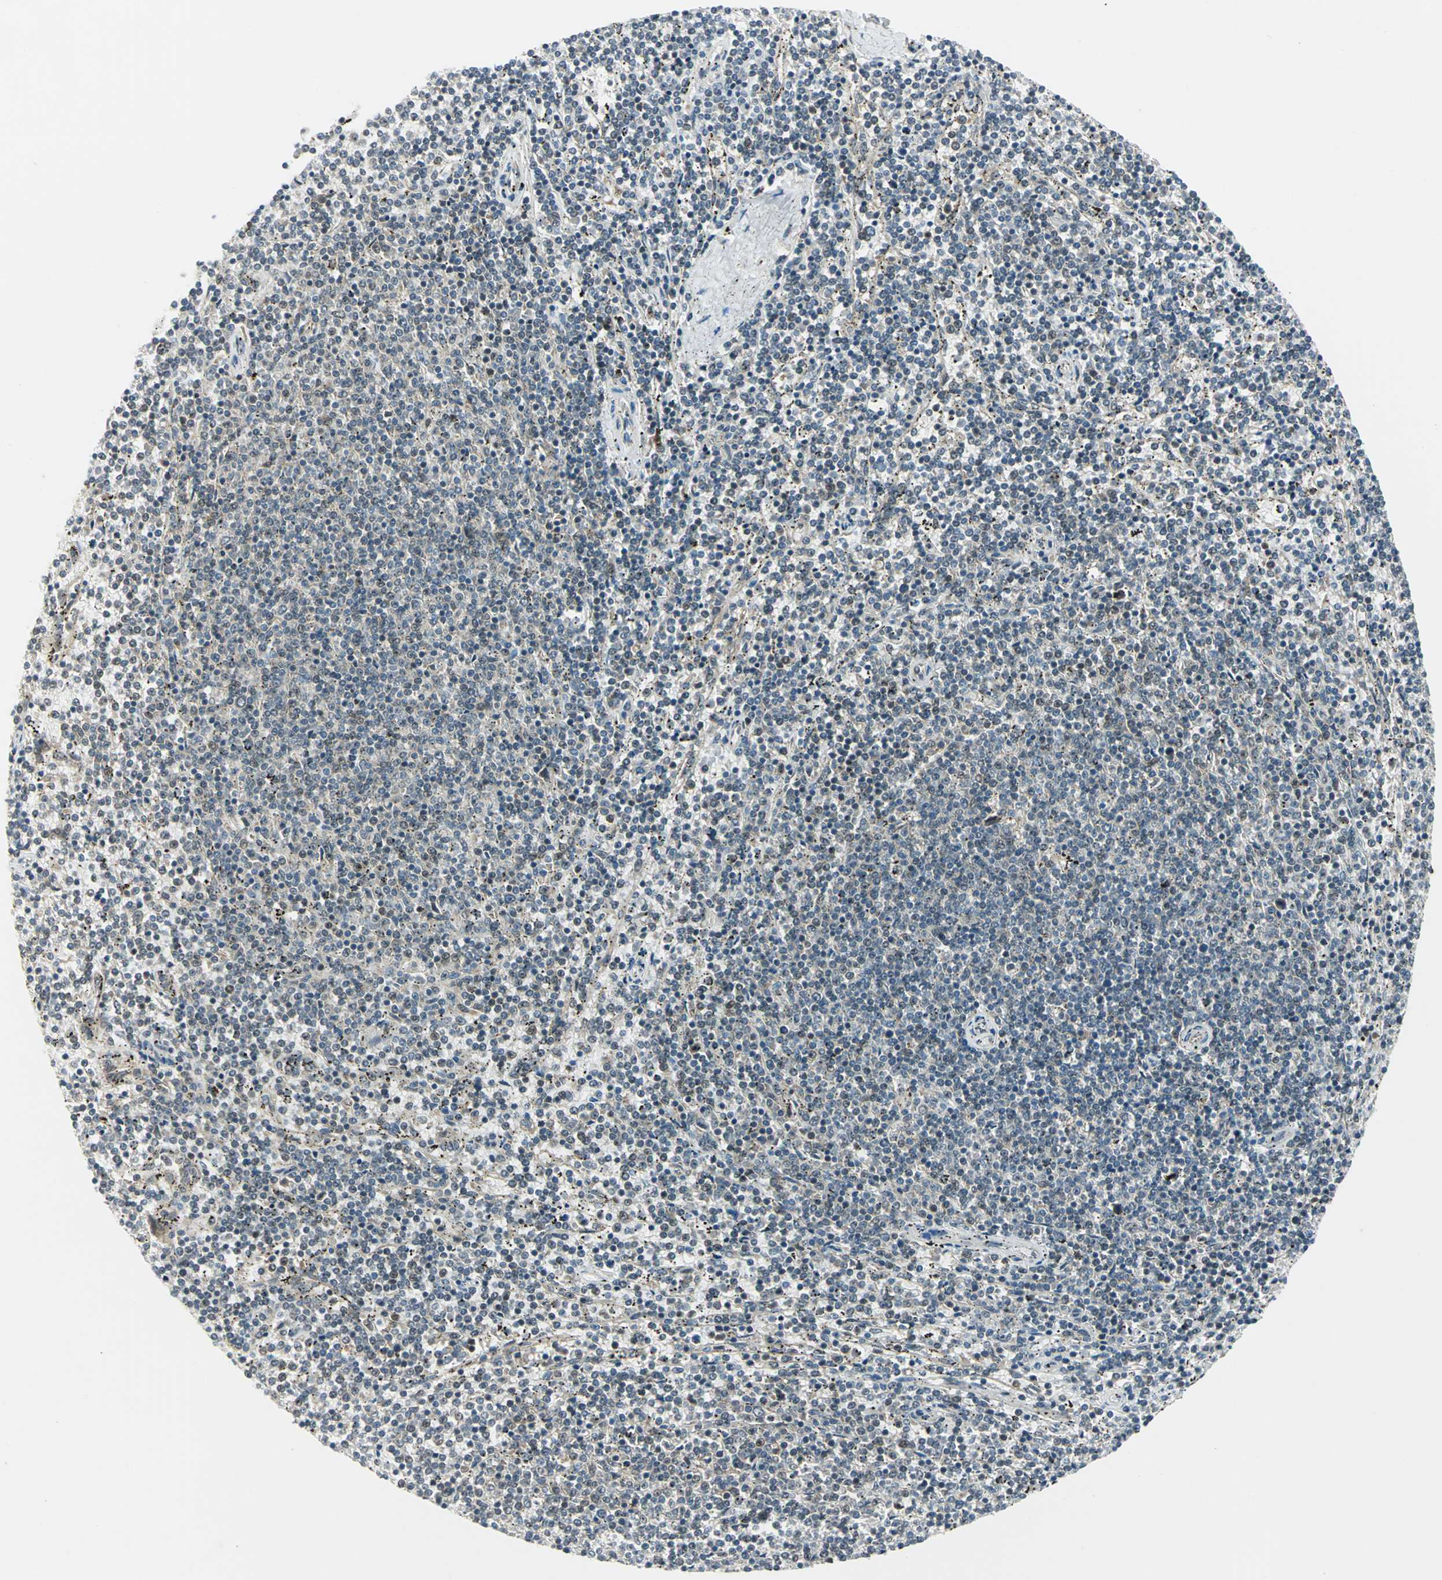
{"staining": {"intensity": "weak", "quantity": "<25%", "location": "cytoplasmic/membranous"}, "tissue": "lymphoma", "cell_type": "Tumor cells", "image_type": "cancer", "snomed": [{"axis": "morphology", "description": "Malignant lymphoma, non-Hodgkin's type, Low grade"}, {"axis": "topography", "description": "Spleen"}], "caption": "Immunohistochemical staining of lymphoma demonstrates no significant expression in tumor cells. (IHC, brightfield microscopy, high magnification).", "gene": "RAD17", "patient": {"sex": "female", "age": 50}}